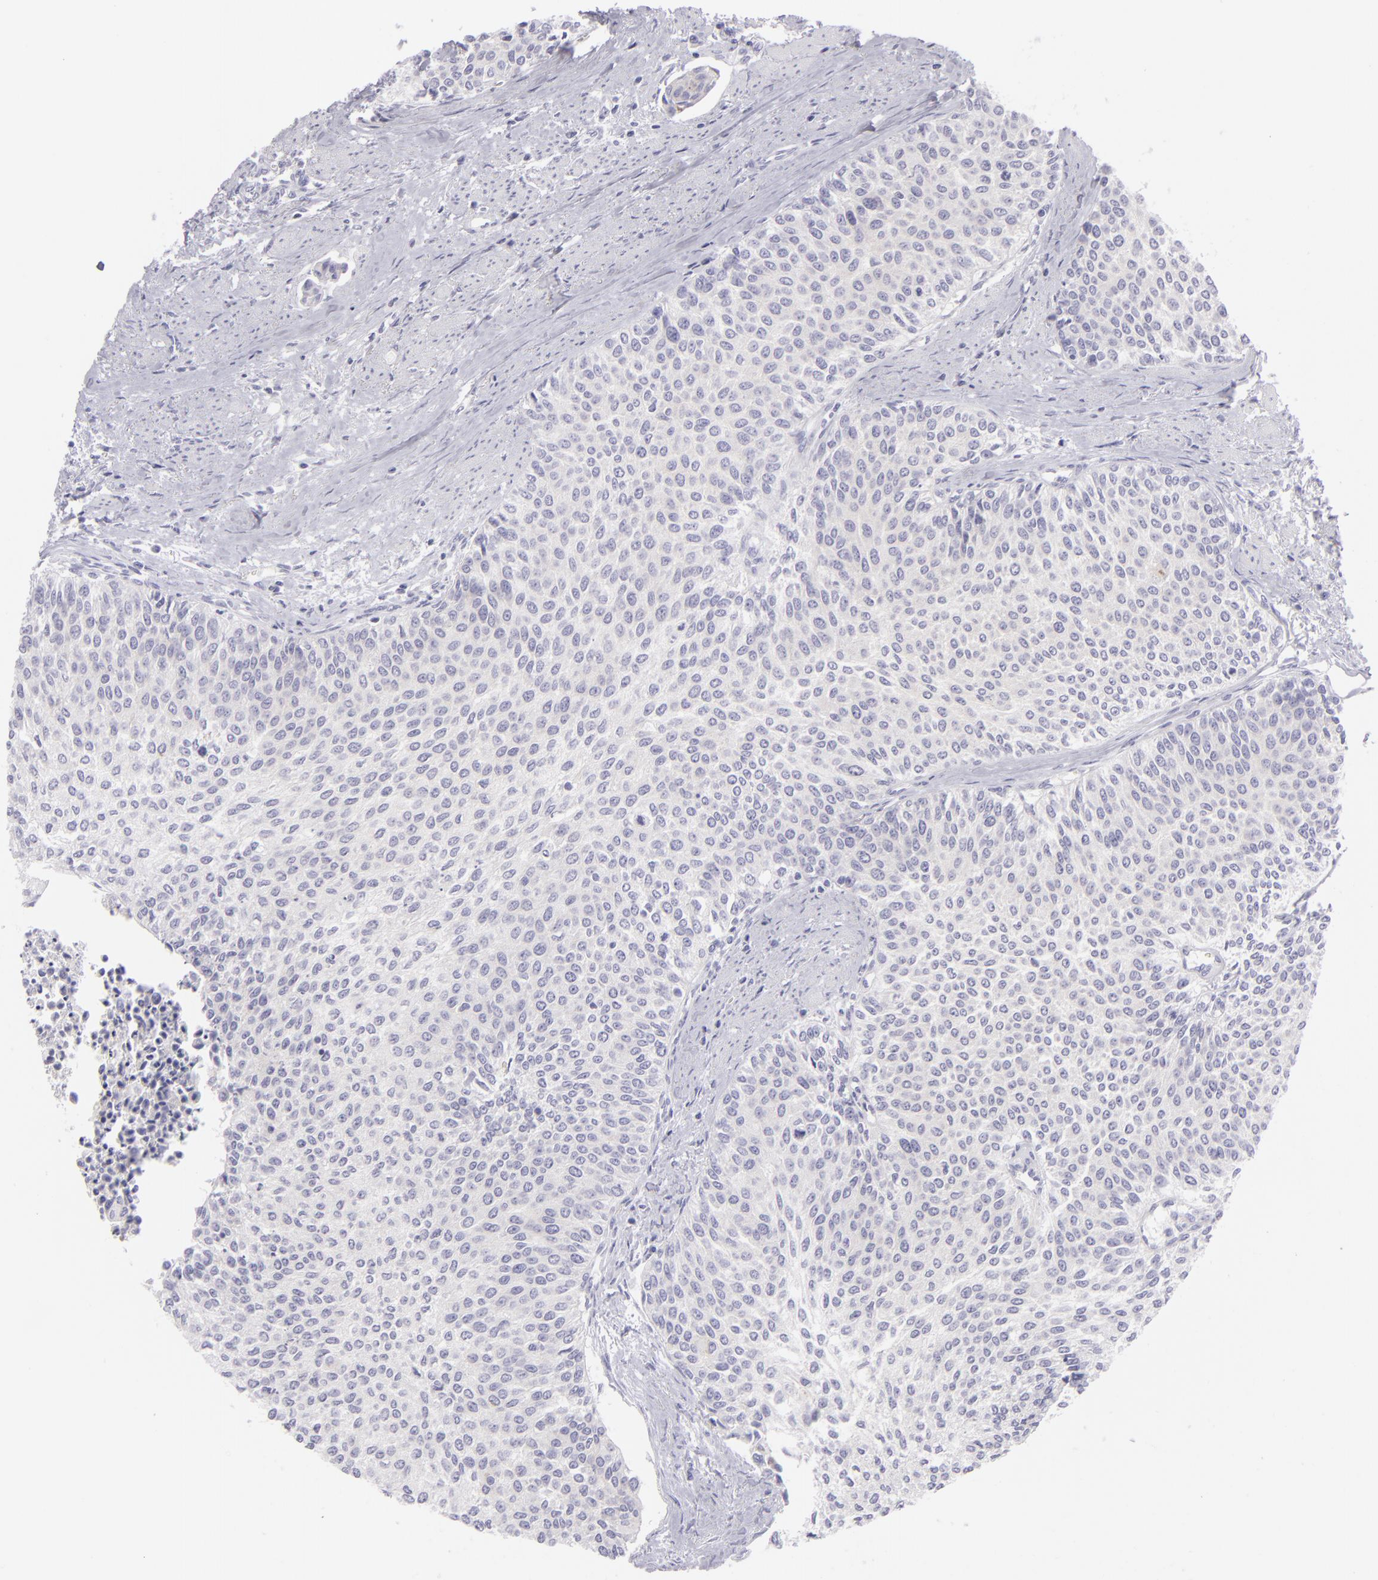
{"staining": {"intensity": "negative", "quantity": "none", "location": "none"}, "tissue": "urothelial cancer", "cell_type": "Tumor cells", "image_type": "cancer", "snomed": [{"axis": "morphology", "description": "Urothelial carcinoma, Low grade"}, {"axis": "topography", "description": "Urinary bladder"}], "caption": "Immunohistochemistry of urothelial carcinoma (low-grade) exhibits no positivity in tumor cells.", "gene": "DLG4", "patient": {"sex": "female", "age": 73}}